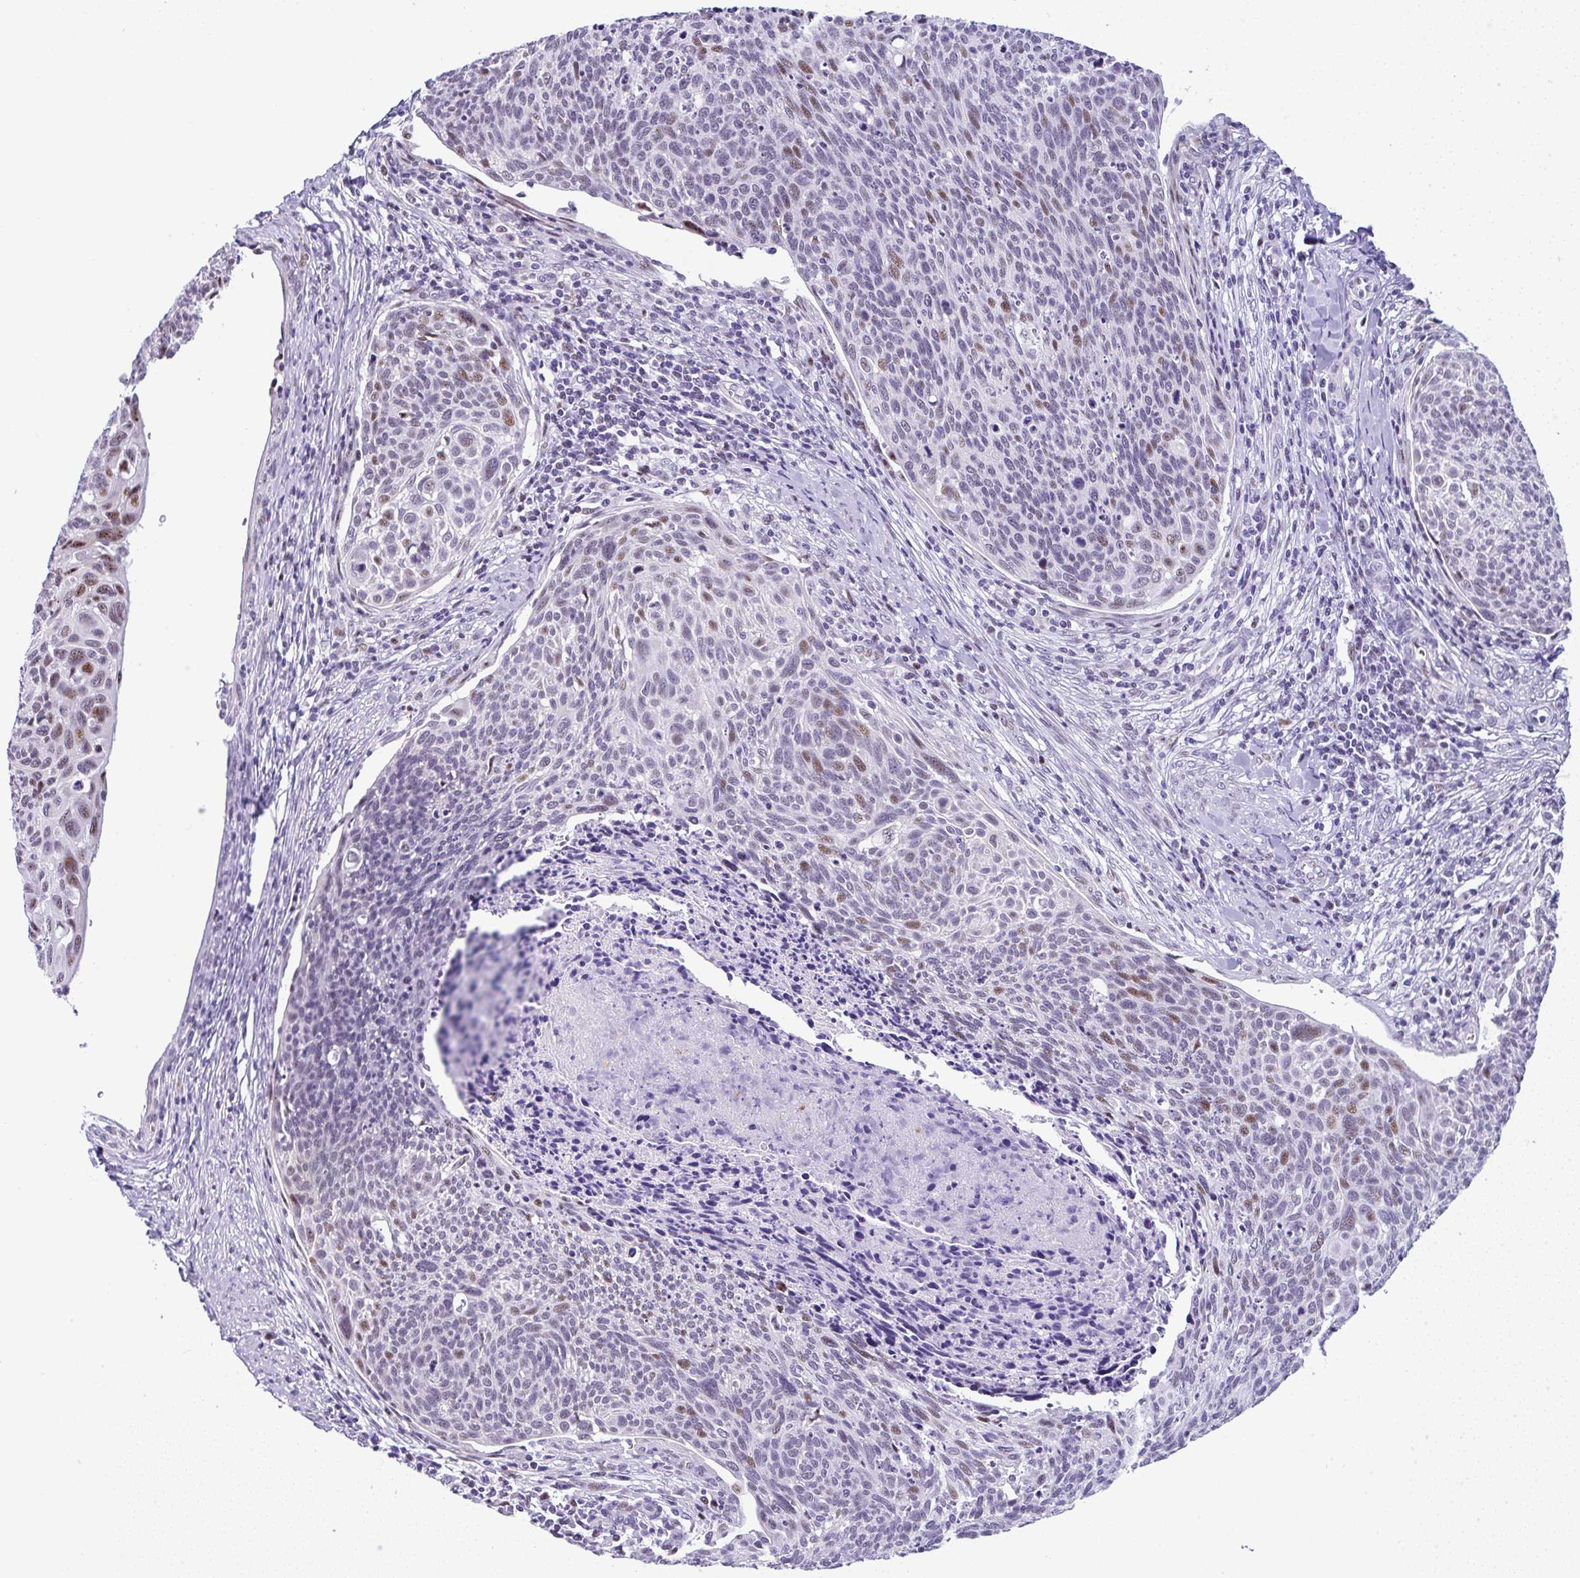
{"staining": {"intensity": "moderate", "quantity": "<25%", "location": "nuclear"}, "tissue": "cervical cancer", "cell_type": "Tumor cells", "image_type": "cancer", "snomed": [{"axis": "morphology", "description": "Squamous cell carcinoma, NOS"}, {"axis": "topography", "description": "Cervix"}], "caption": "DAB (3,3'-diaminobenzidine) immunohistochemical staining of human cervical cancer (squamous cell carcinoma) displays moderate nuclear protein positivity in about <25% of tumor cells.", "gene": "NR1D2", "patient": {"sex": "female", "age": 49}}